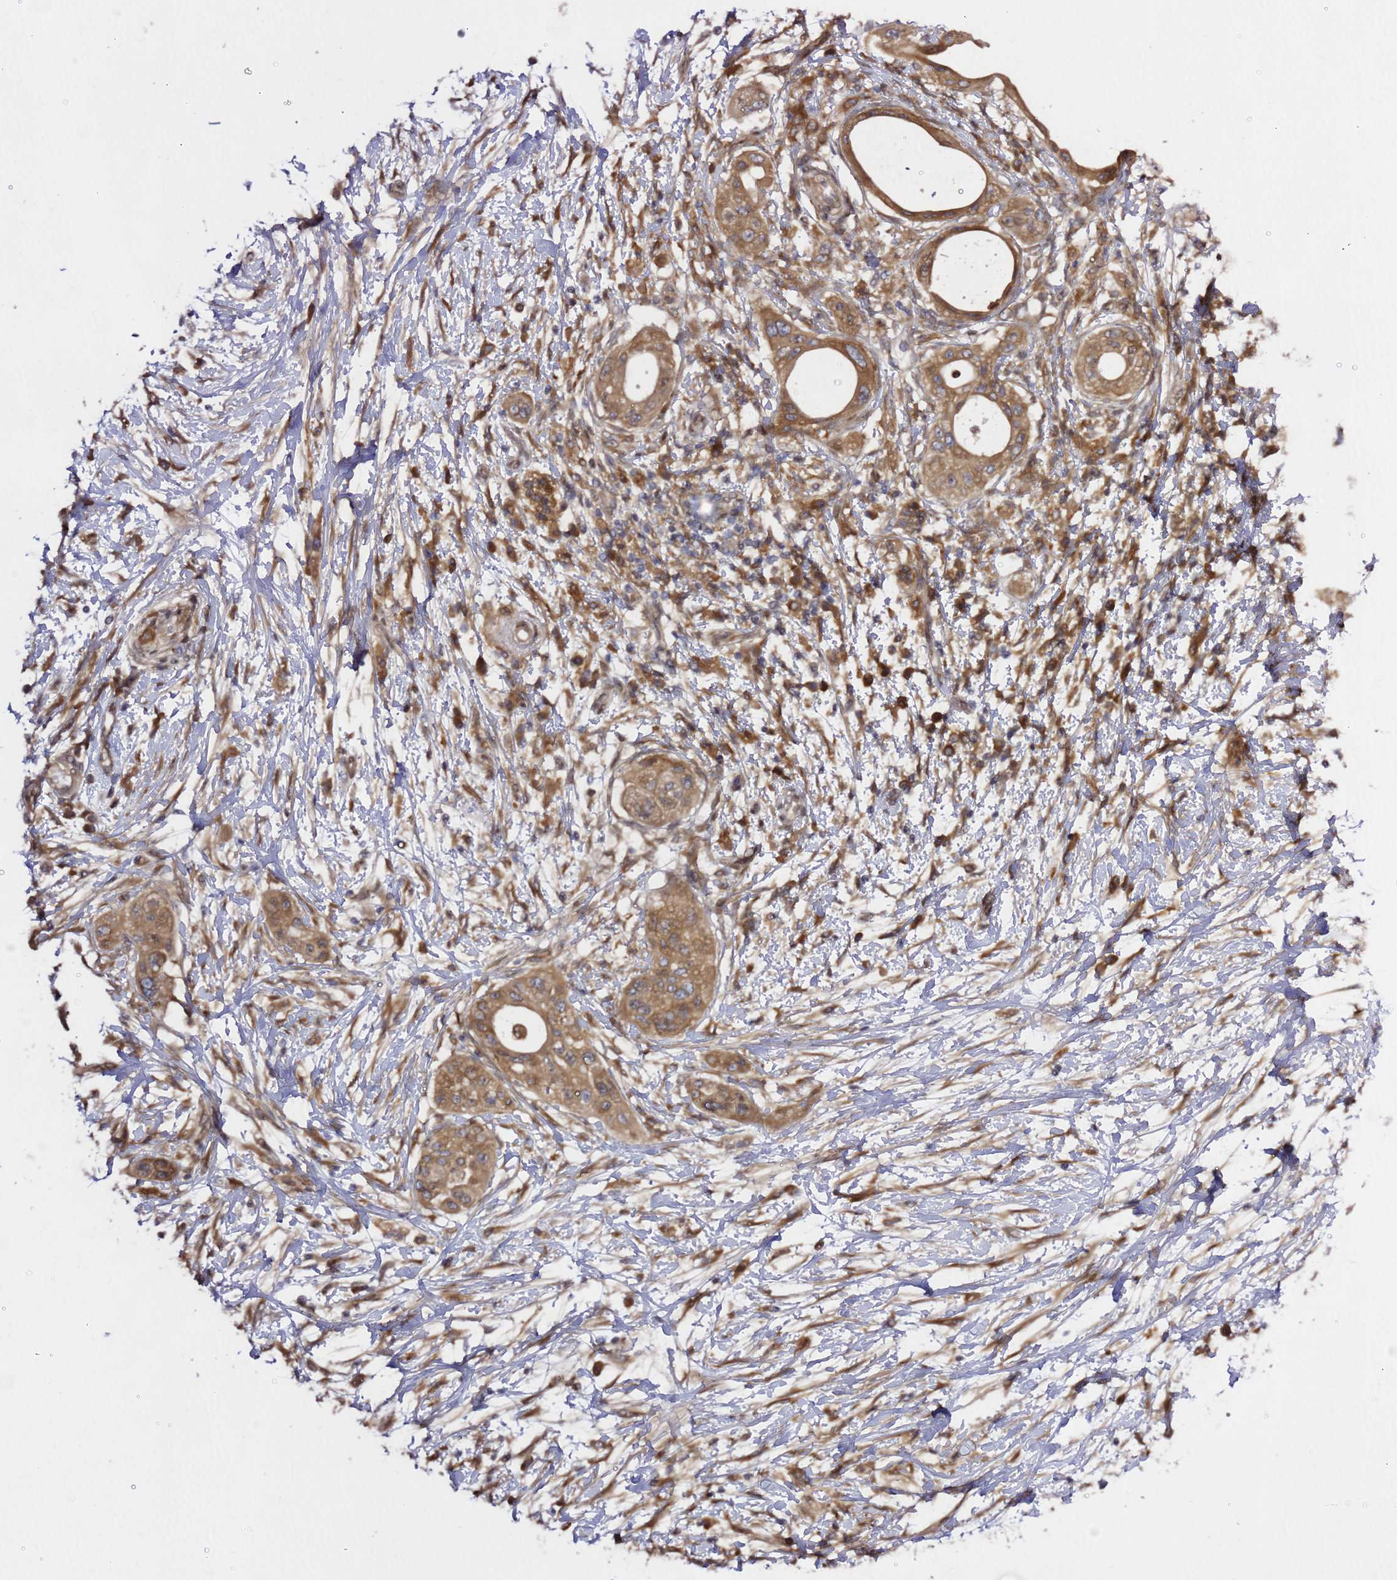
{"staining": {"intensity": "moderate", "quantity": ">75%", "location": "cytoplasmic/membranous"}, "tissue": "pancreatic cancer", "cell_type": "Tumor cells", "image_type": "cancer", "snomed": [{"axis": "morphology", "description": "Adenocarcinoma, NOS"}, {"axis": "topography", "description": "Pancreas"}], "caption": "This is an image of immunohistochemistry staining of pancreatic cancer (adenocarcinoma), which shows moderate positivity in the cytoplasmic/membranous of tumor cells.", "gene": "PRKAB2", "patient": {"sex": "male", "age": 68}}